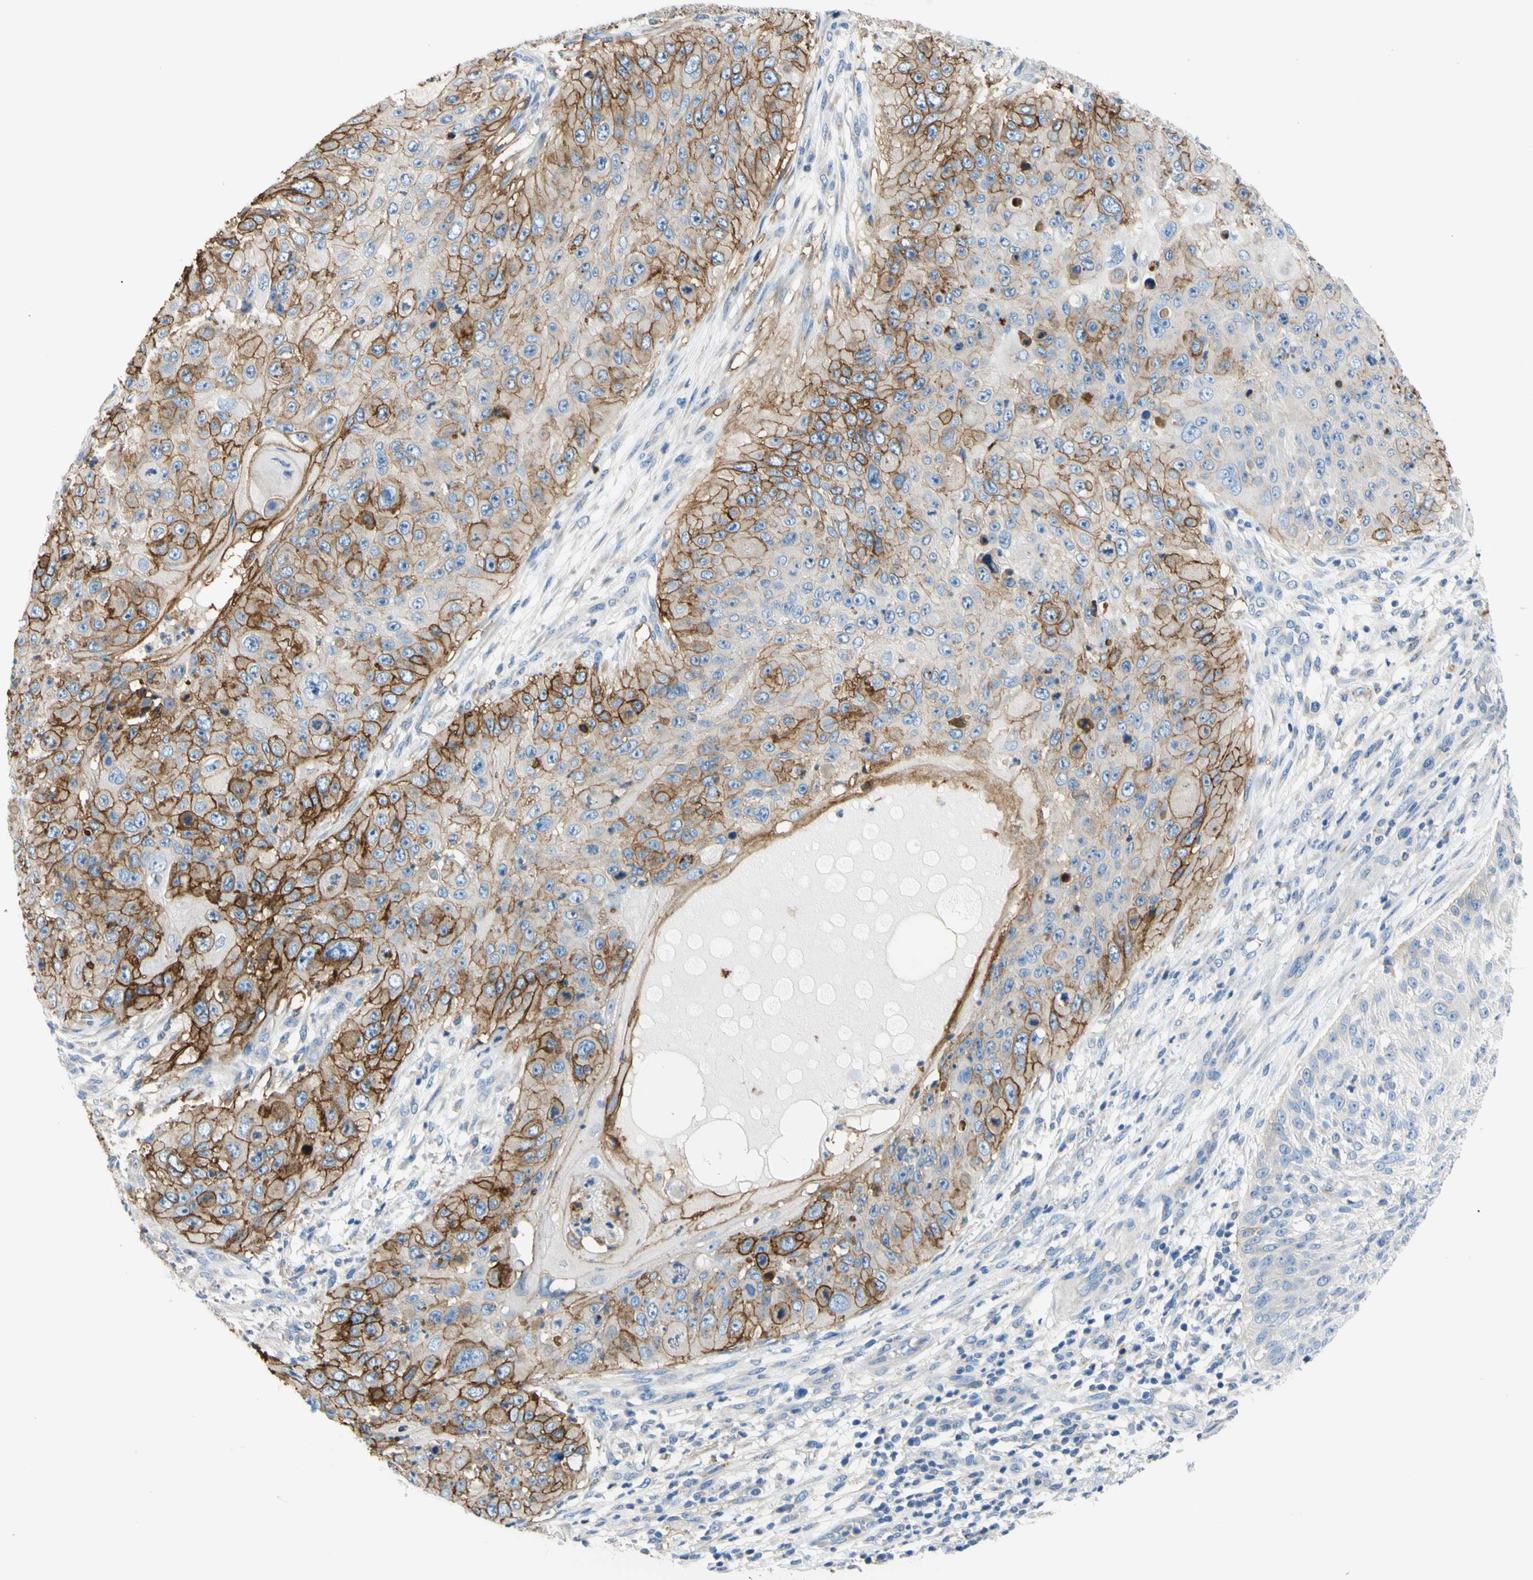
{"staining": {"intensity": "strong", "quantity": ">75%", "location": "cytoplasmic/membranous"}, "tissue": "skin cancer", "cell_type": "Tumor cells", "image_type": "cancer", "snomed": [{"axis": "morphology", "description": "Squamous cell carcinoma, NOS"}, {"axis": "topography", "description": "Skin"}], "caption": "Skin cancer stained for a protein exhibits strong cytoplasmic/membranous positivity in tumor cells.", "gene": "F3", "patient": {"sex": "female", "age": 80}}